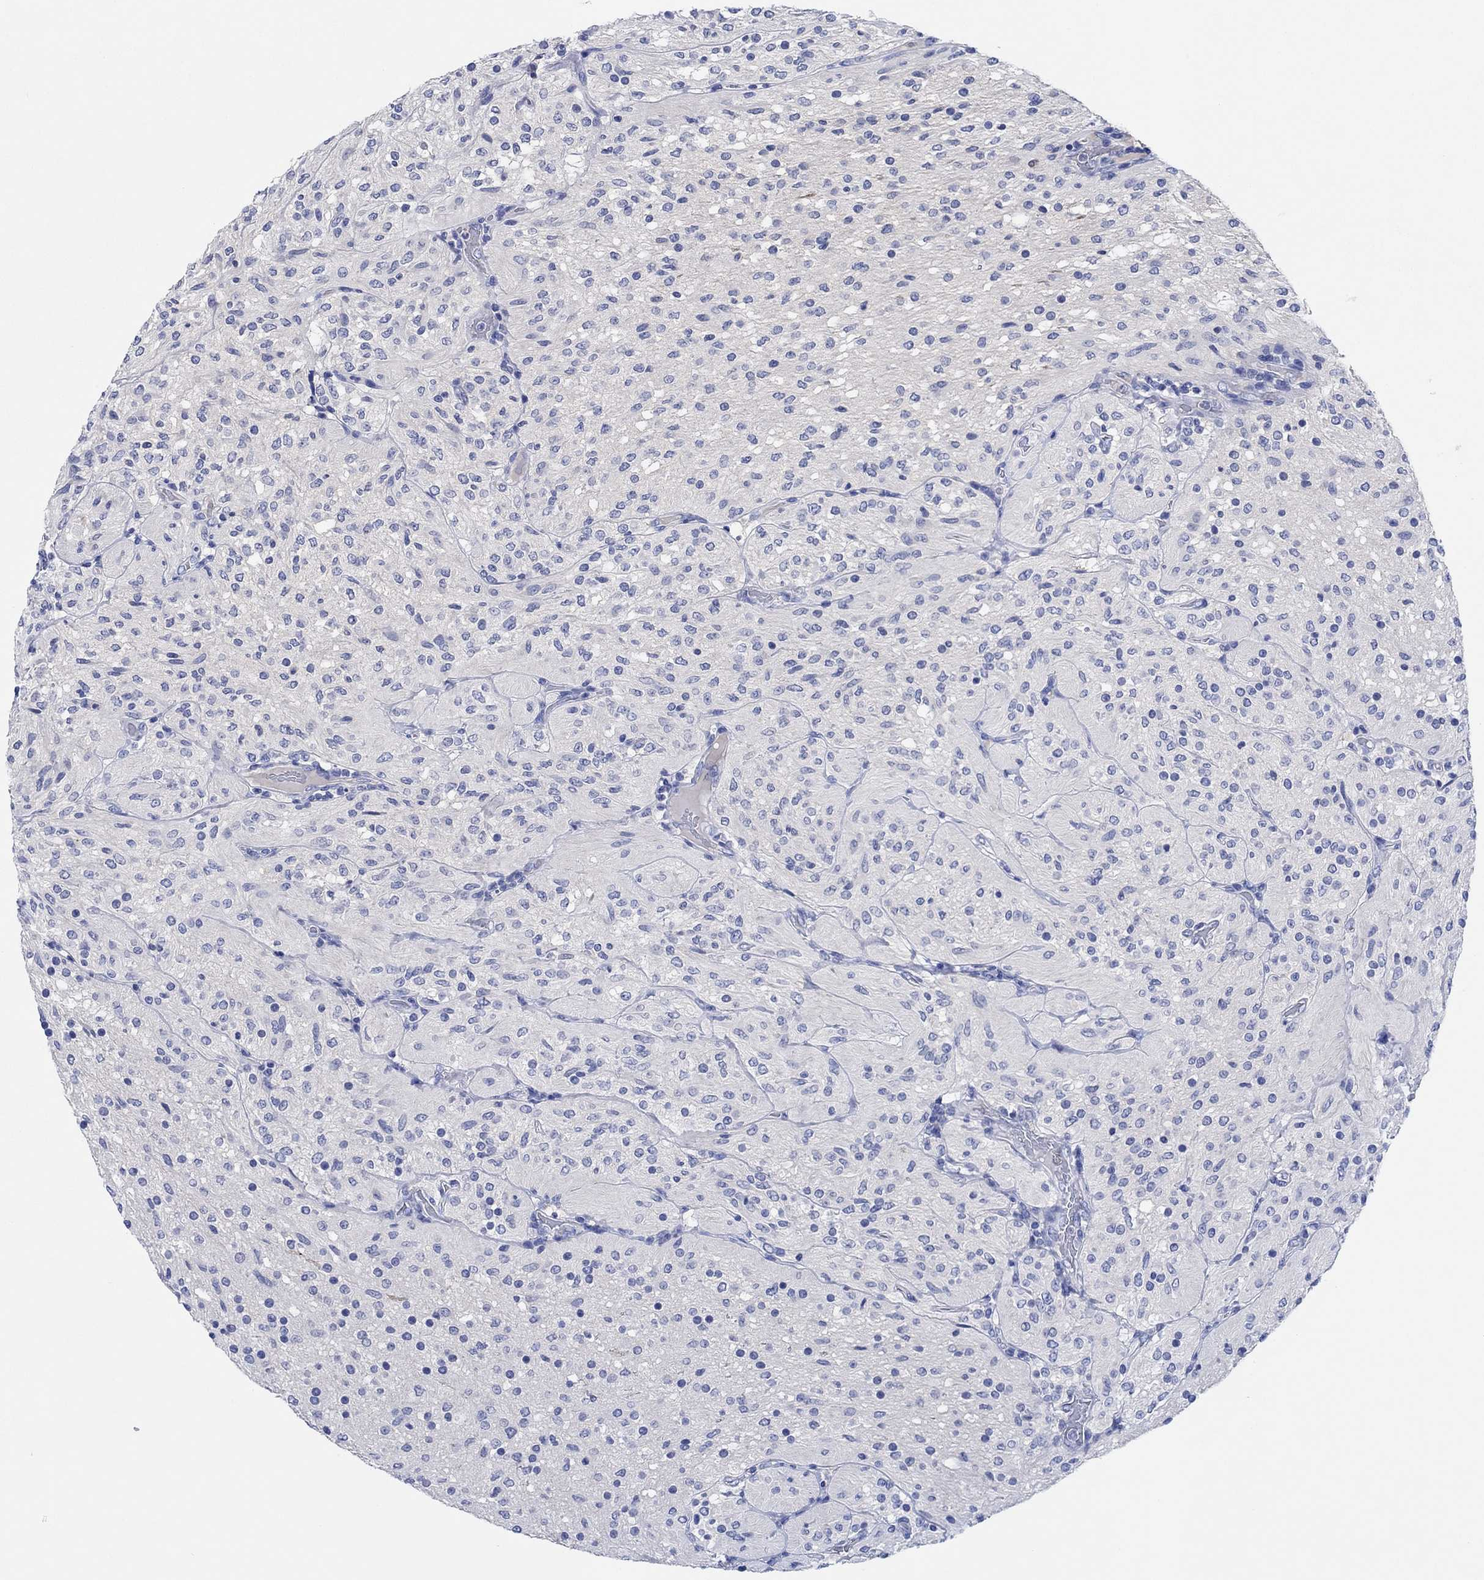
{"staining": {"intensity": "negative", "quantity": "none", "location": "none"}, "tissue": "glioma", "cell_type": "Tumor cells", "image_type": "cancer", "snomed": [{"axis": "morphology", "description": "Glioma, malignant, Low grade"}, {"axis": "topography", "description": "Brain"}], "caption": "Human glioma stained for a protein using immunohistochemistry (IHC) reveals no expression in tumor cells.", "gene": "CPNE6", "patient": {"sex": "male", "age": 3}}